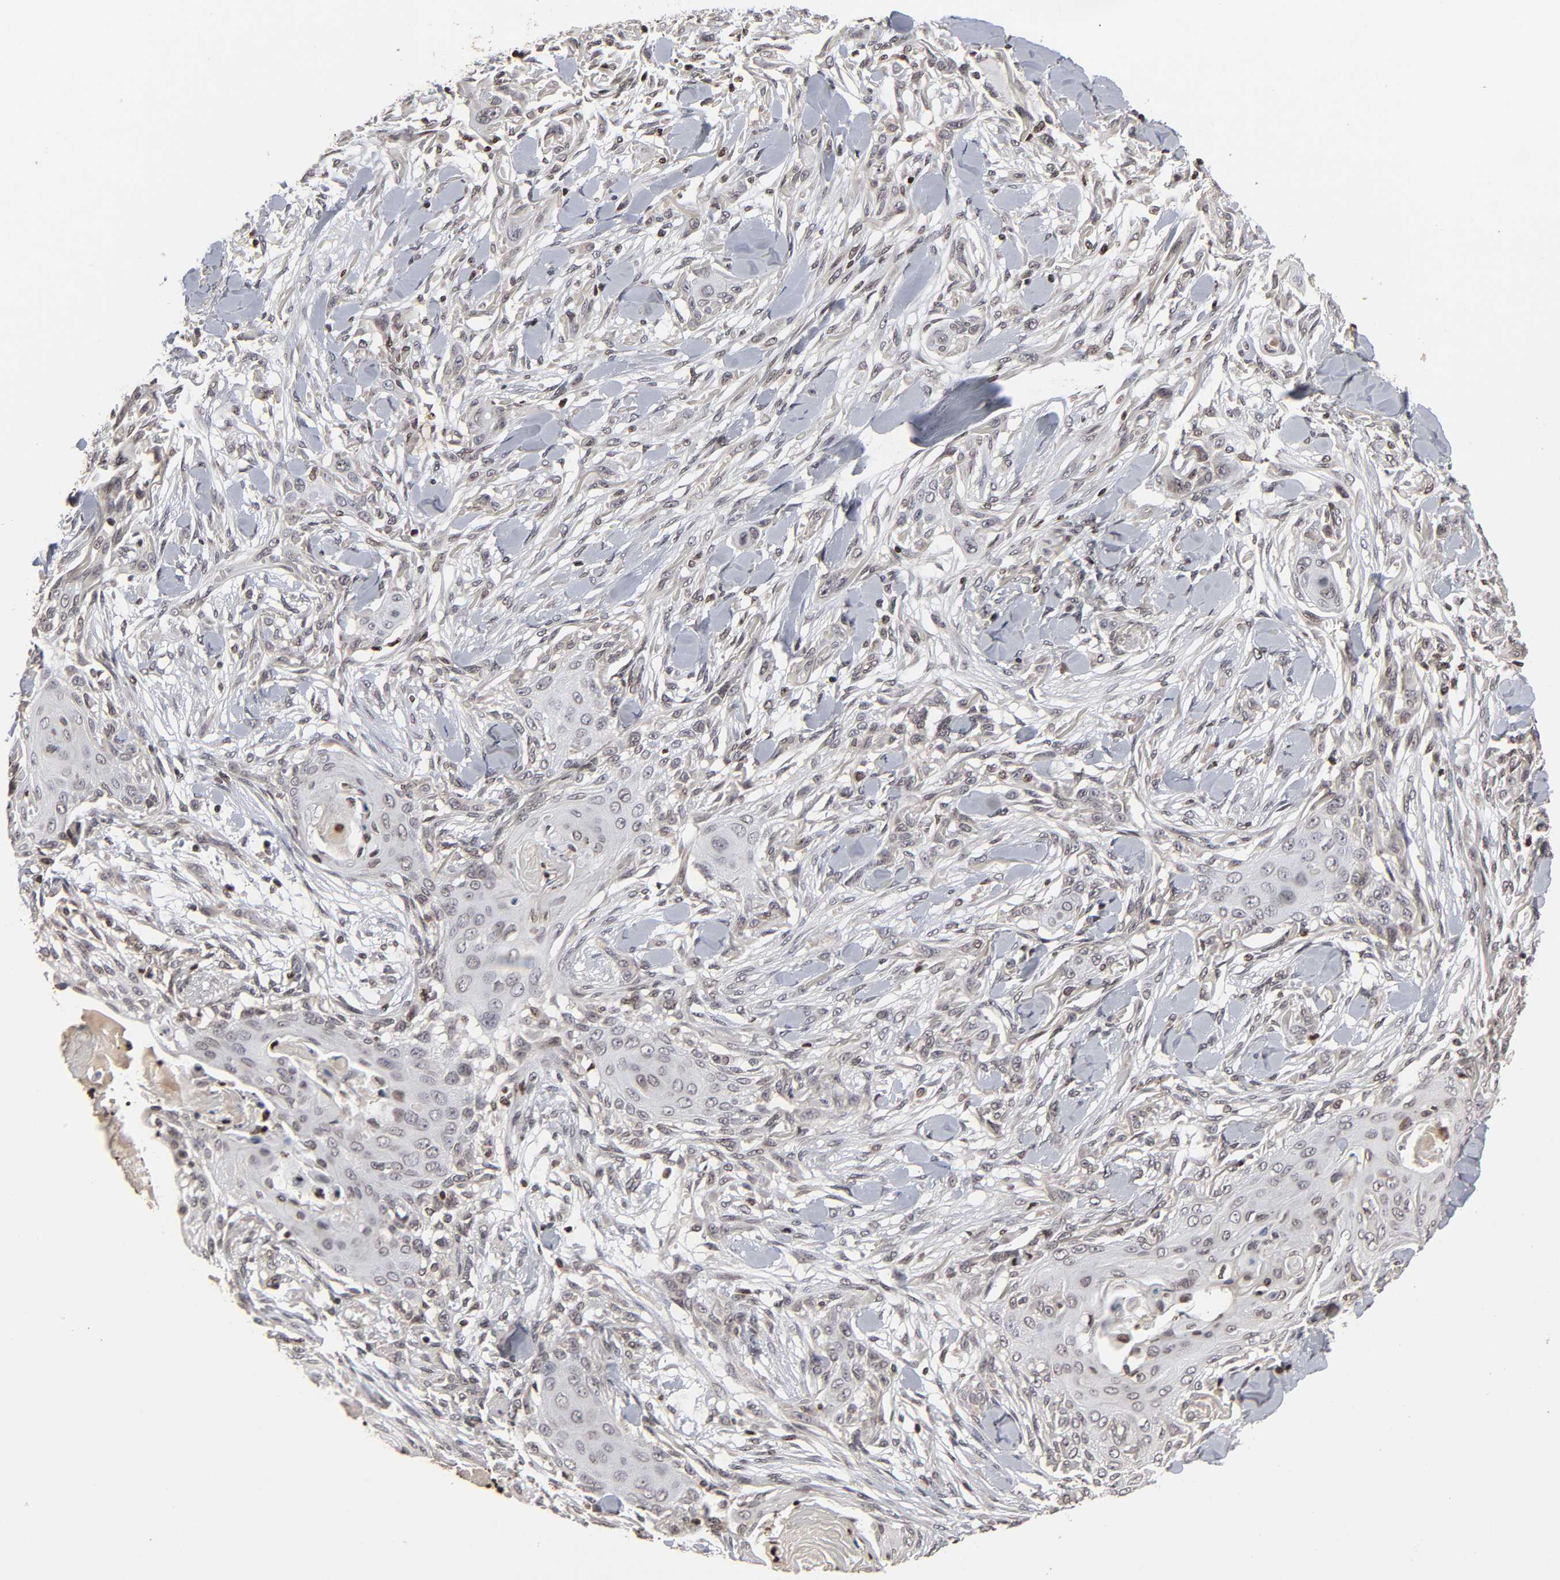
{"staining": {"intensity": "negative", "quantity": "none", "location": "none"}, "tissue": "skin cancer", "cell_type": "Tumor cells", "image_type": "cancer", "snomed": [{"axis": "morphology", "description": "Squamous cell carcinoma, NOS"}, {"axis": "topography", "description": "Skin"}], "caption": "Skin cancer stained for a protein using IHC displays no staining tumor cells.", "gene": "ZNF473", "patient": {"sex": "female", "age": 59}}